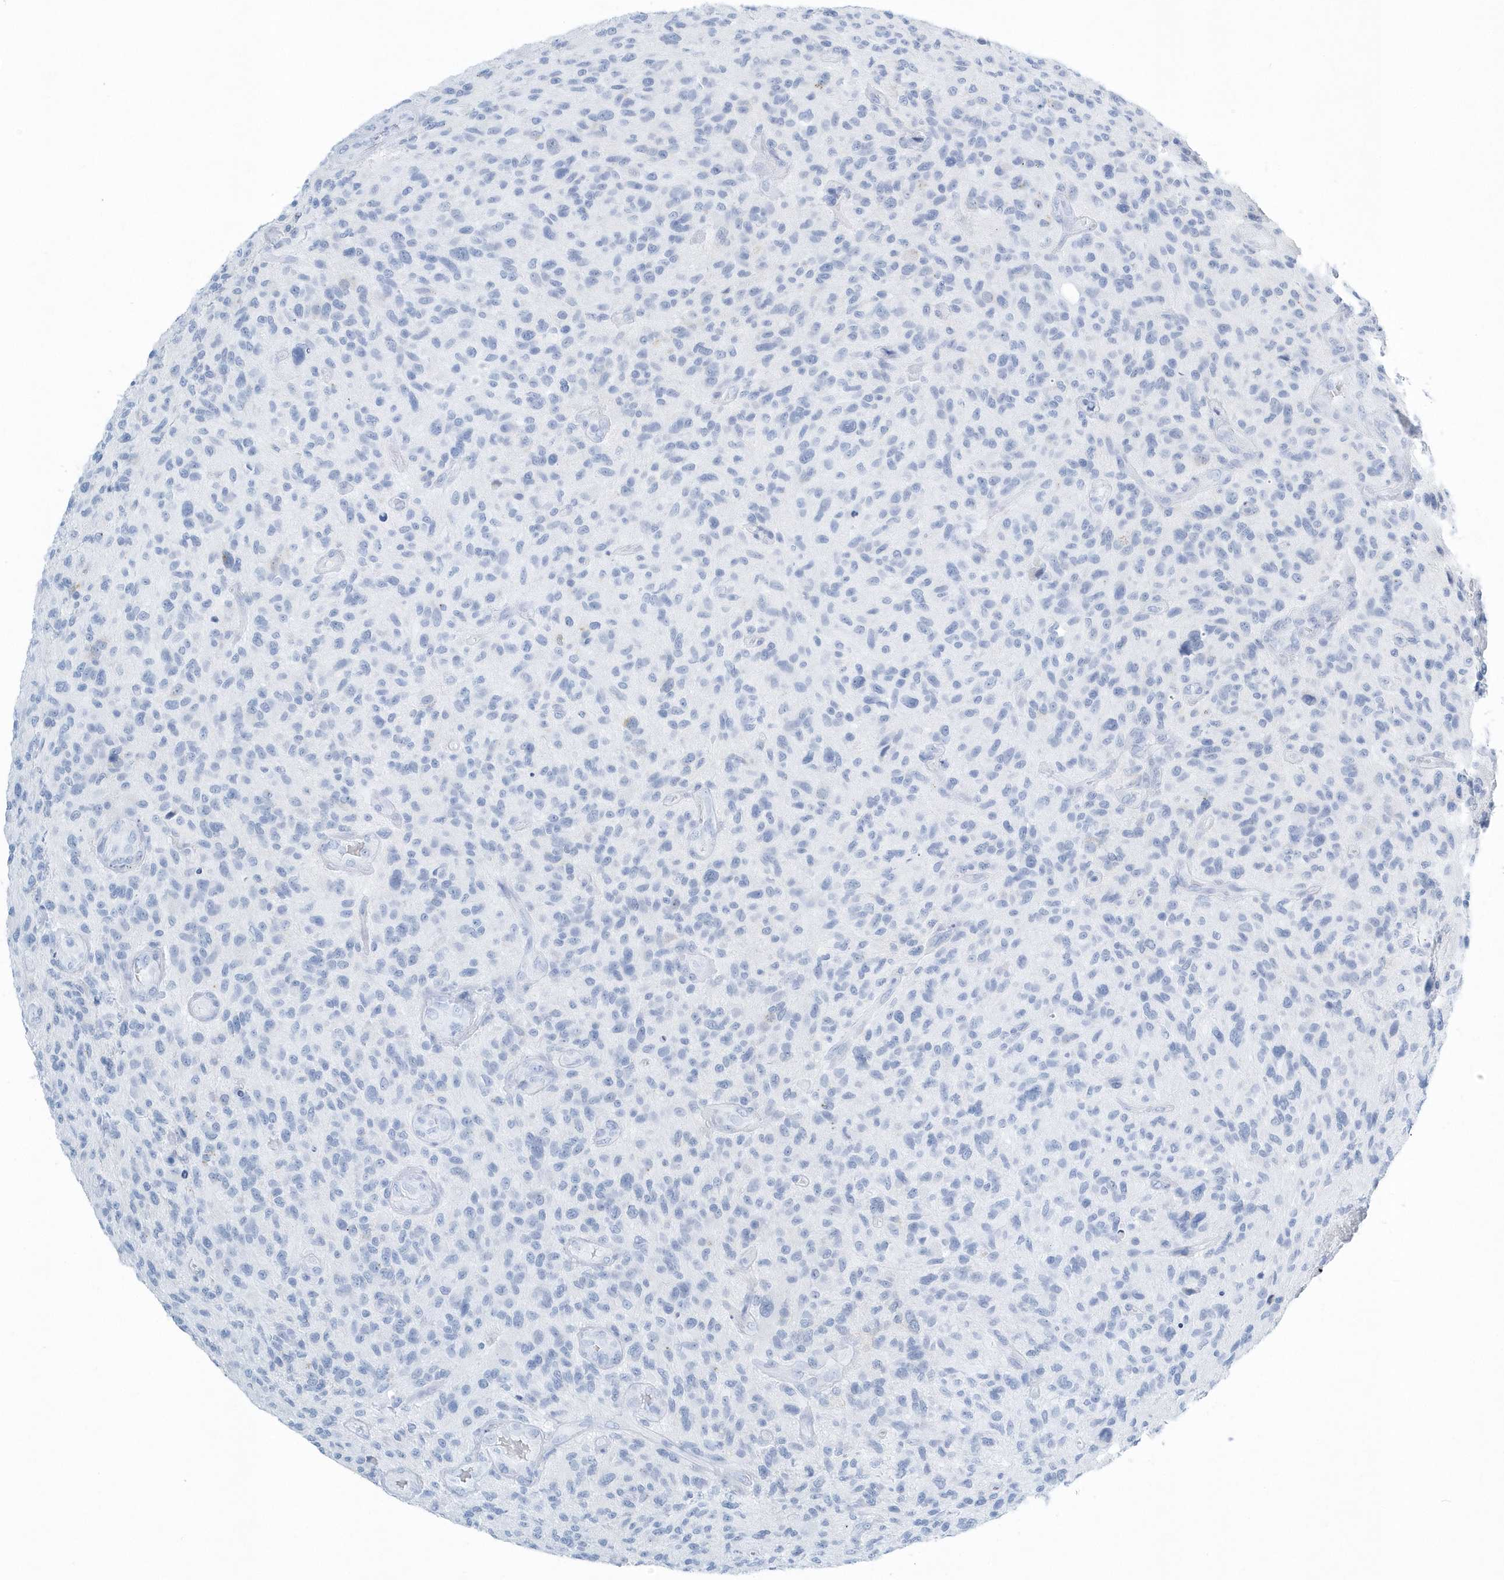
{"staining": {"intensity": "negative", "quantity": "none", "location": "none"}, "tissue": "glioma", "cell_type": "Tumor cells", "image_type": "cancer", "snomed": [{"axis": "morphology", "description": "Glioma, malignant, High grade"}, {"axis": "topography", "description": "Brain"}], "caption": "IHC histopathology image of neoplastic tissue: glioma stained with DAB (3,3'-diaminobenzidine) demonstrates no significant protein staining in tumor cells. Brightfield microscopy of immunohistochemistry (IHC) stained with DAB (brown) and hematoxylin (blue), captured at high magnification.", "gene": "PTPRO", "patient": {"sex": "male", "age": 47}}